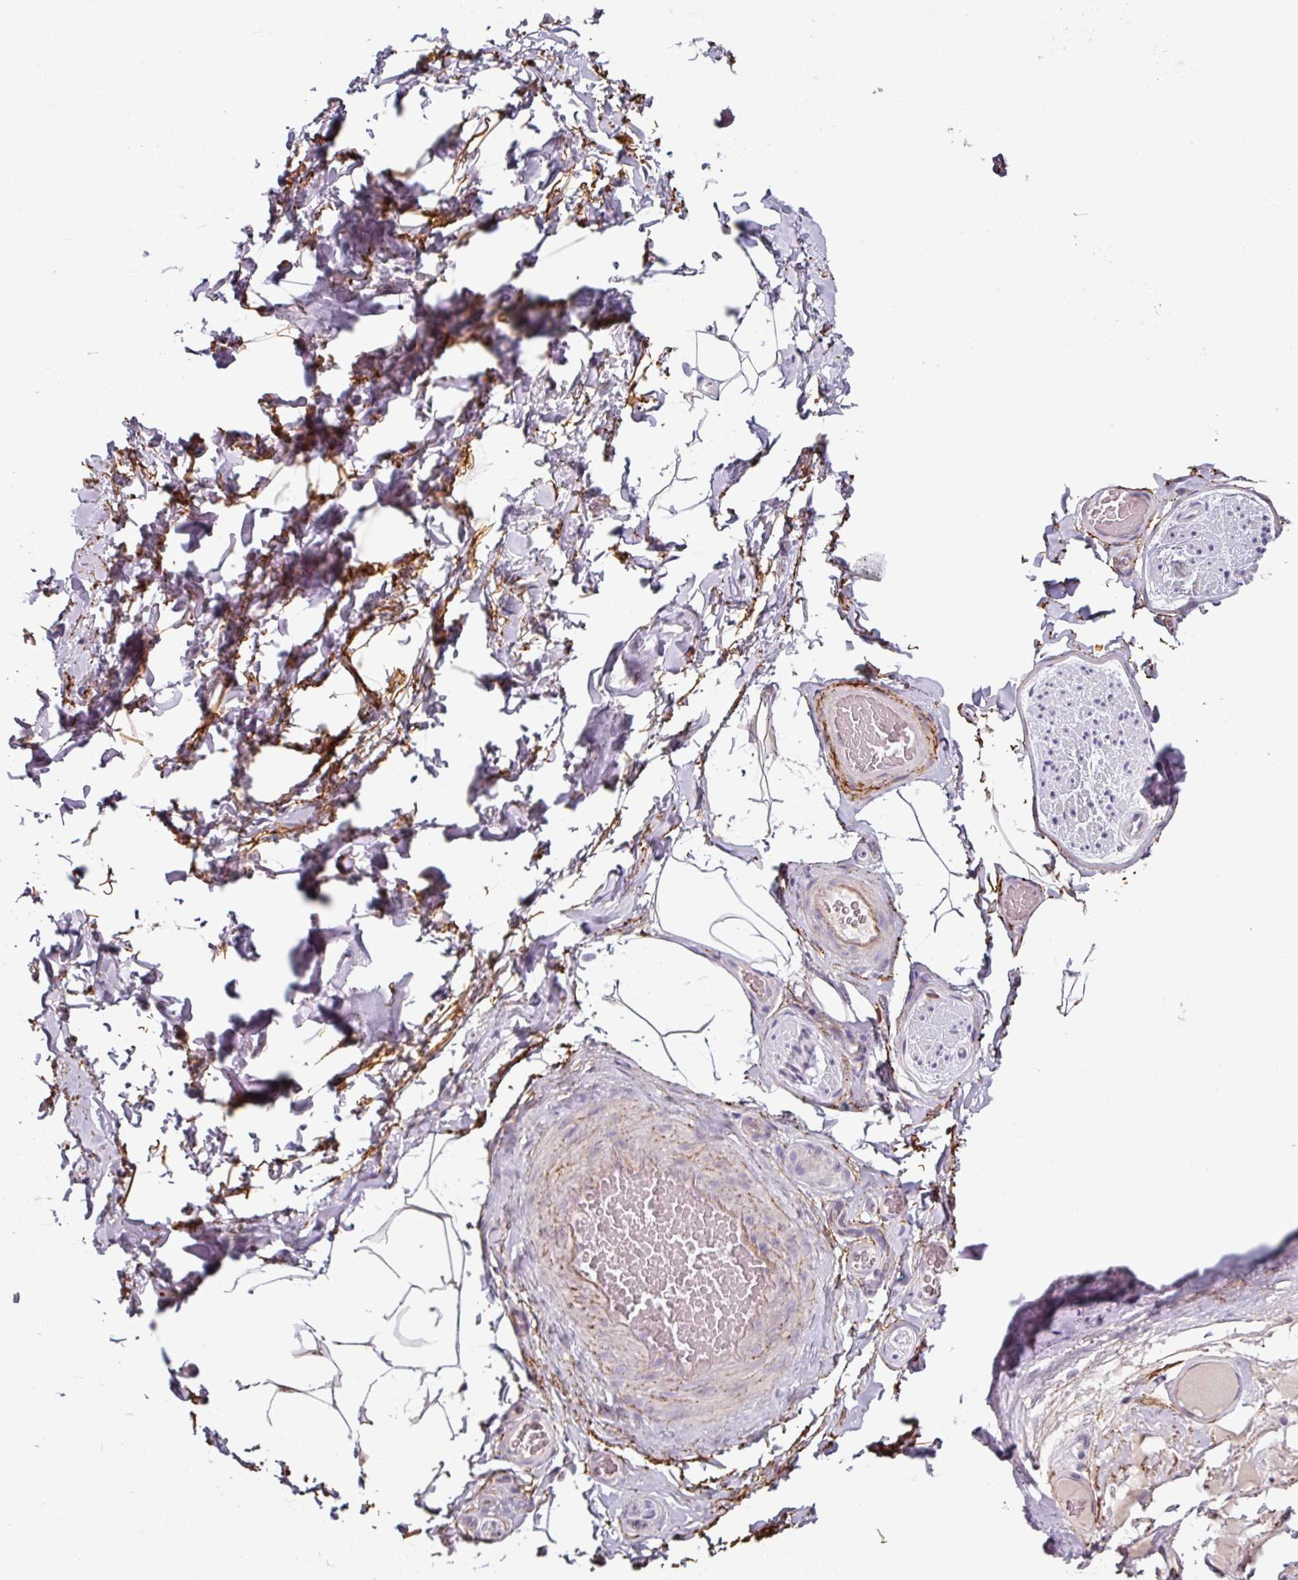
{"staining": {"intensity": "negative", "quantity": "none", "location": "none"}, "tissue": "adipose tissue", "cell_type": "Adipocytes", "image_type": "normal", "snomed": [{"axis": "morphology", "description": "Normal tissue, NOS"}, {"axis": "topography", "description": "Vascular tissue"}, {"axis": "topography", "description": "Peripheral nerve tissue"}], "caption": "High power microscopy photomicrograph of an immunohistochemistry (IHC) histopathology image of benign adipose tissue, revealing no significant expression in adipocytes.", "gene": "MTMR14", "patient": {"sex": "male", "age": 41}}